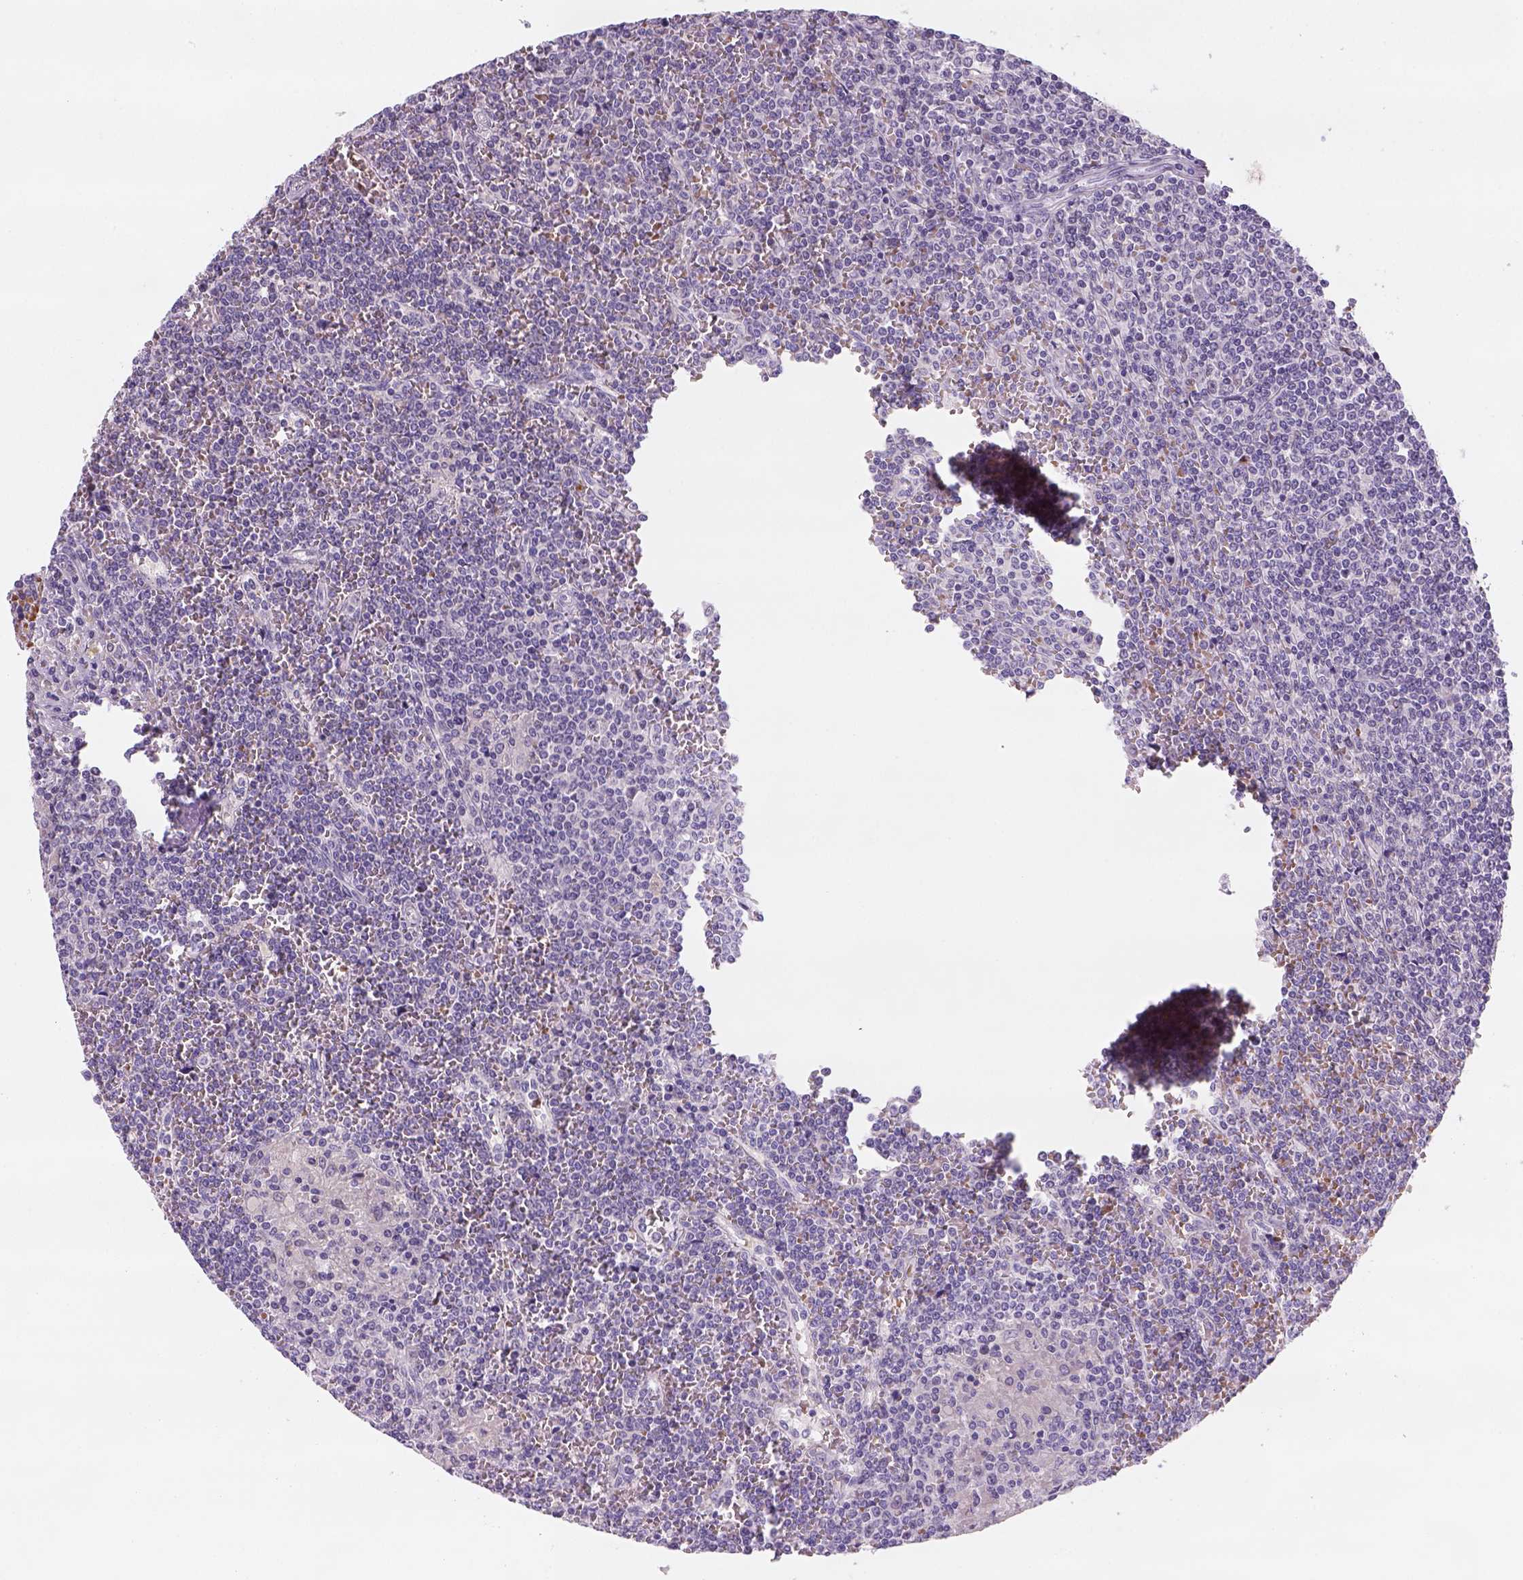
{"staining": {"intensity": "negative", "quantity": "none", "location": "none"}, "tissue": "lymphoma", "cell_type": "Tumor cells", "image_type": "cancer", "snomed": [{"axis": "morphology", "description": "Malignant lymphoma, non-Hodgkin's type, Low grade"}, {"axis": "topography", "description": "Spleen"}], "caption": "A micrograph of malignant lymphoma, non-Hodgkin's type (low-grade) stained for a protein demonstrates no brown staining in tumor cells. Nuclei are stained in blue.", "gene": "ZMAT4", "patient": {"sex": "female", "age": 19}}